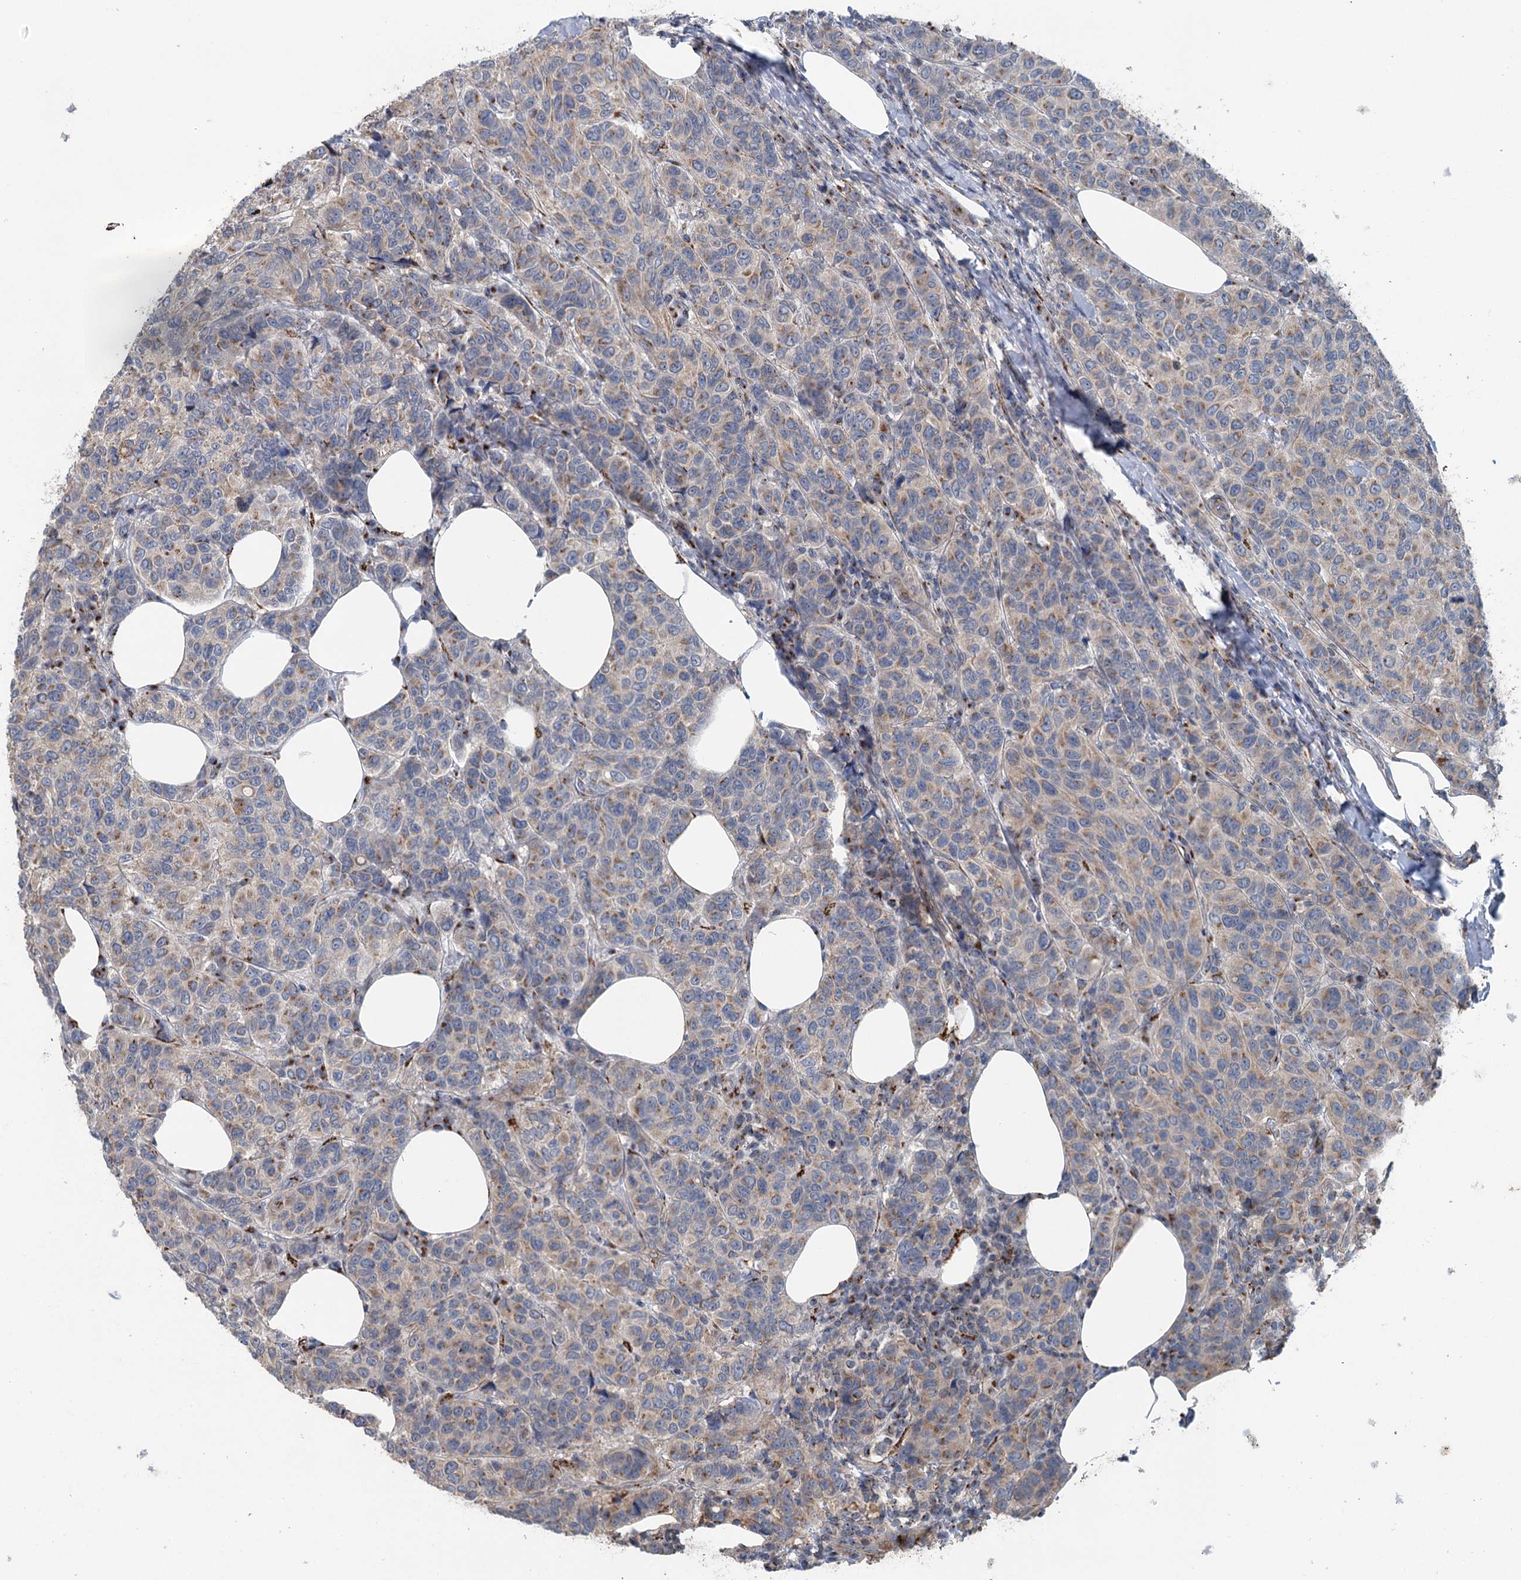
{"staining": {"intensity": "moderate", "quantity": "<25%", "location": "cytoplasmic/membranous"}, "tissue": "breast cancer", "cell_type": "Tumor cells", "image_type": "cancer", "snomed": [{"axis": "morphology", "description": "Duct carcinoma"}, {"axis": "topography", "description": "Breast"}], "caption": "Immunohistochemical staining of human infiltrating ductal carcinoma (breast) shows low levels of moderate cytoplasmic/membranous protein staining in approximately <25% of tumor cells.", "gene": "ITIH5", "patient": {"sex": "female", "age": 55}}